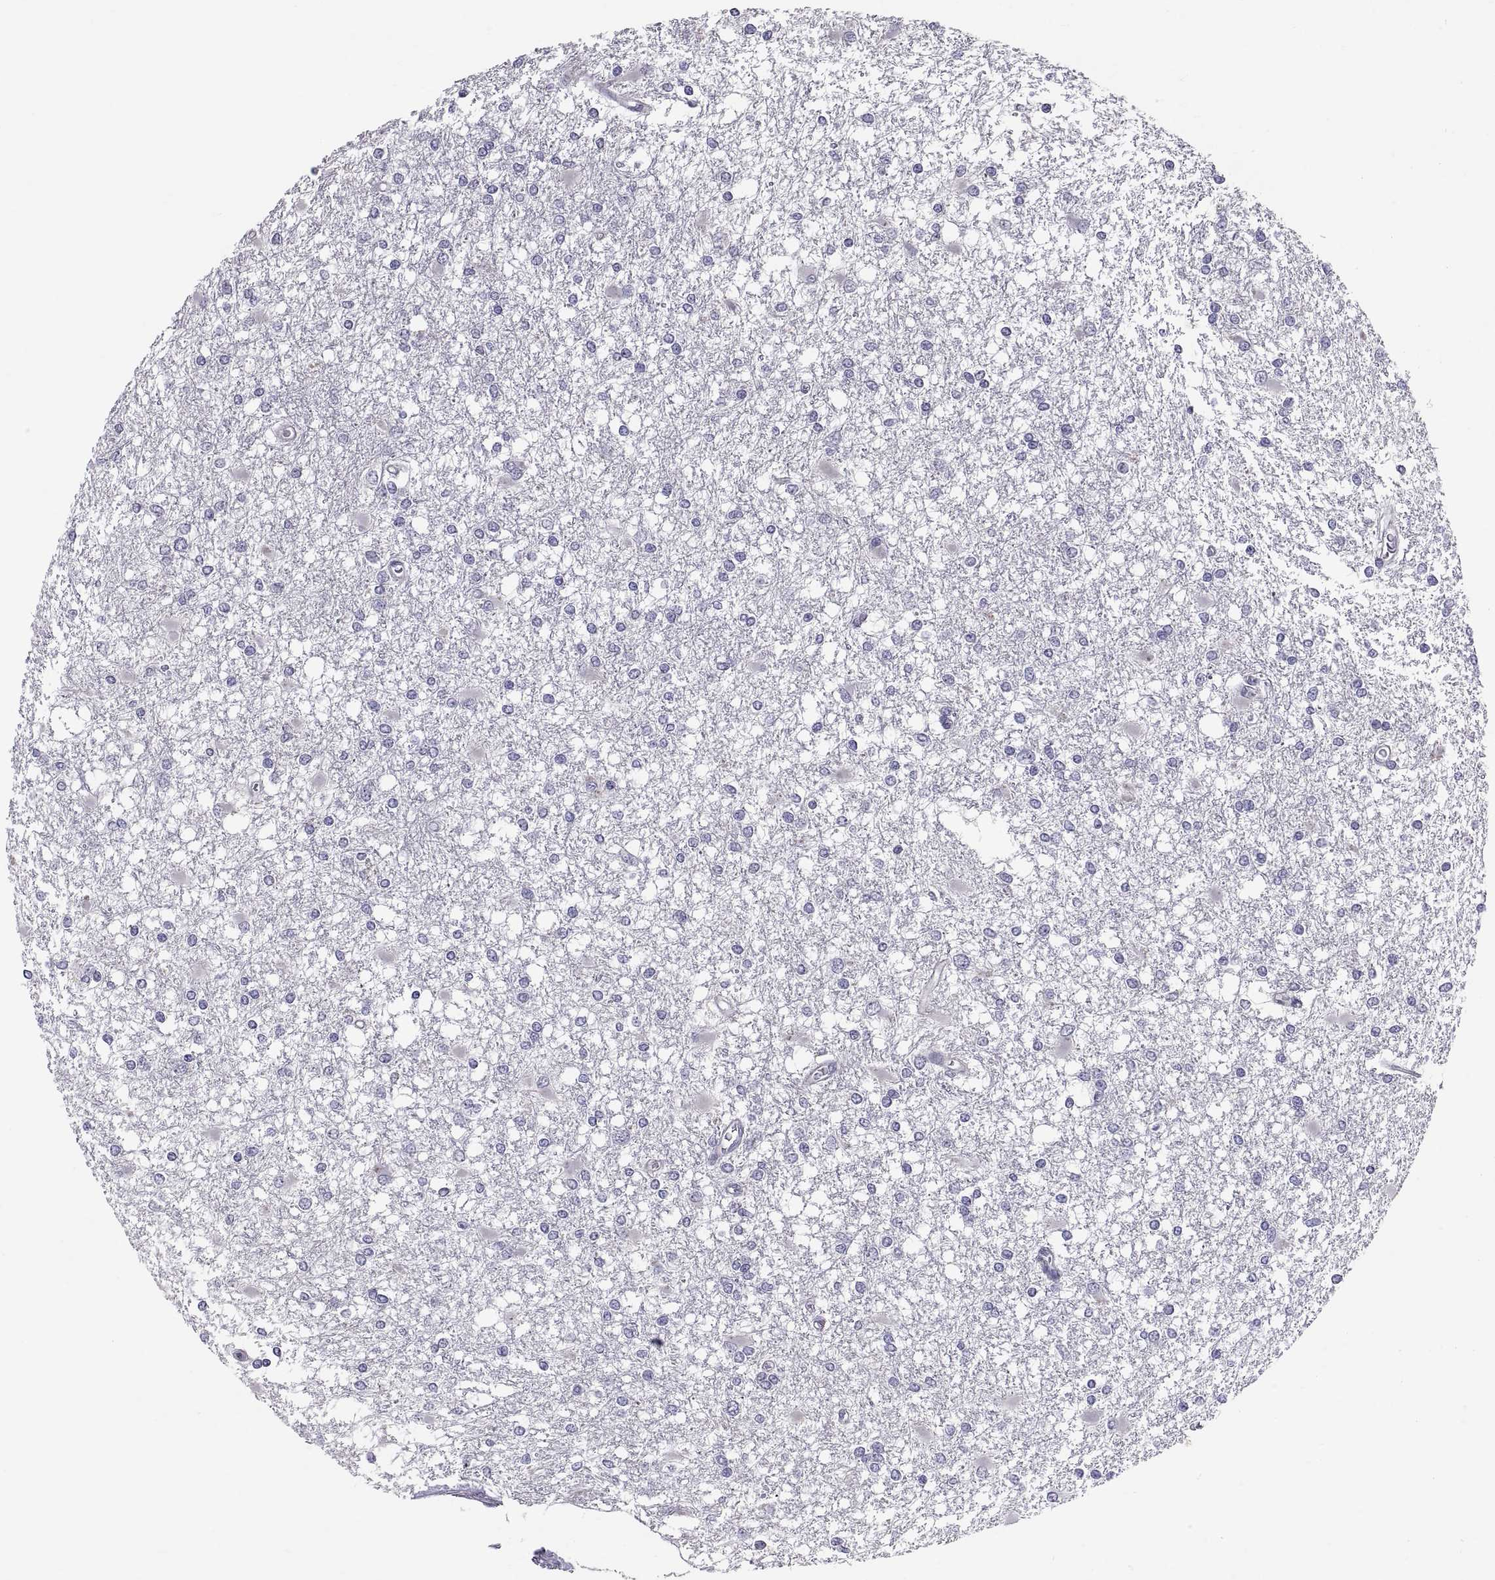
{"staining": {"intensity": "negative", "quantity": "none", "location": "none"}, "tissue": "glioma", "cell_type": "Tumor cells", "image_type": "cancer", "snomed": [{"axis": "morphology", "description": "Glioma, malignant, High grade"}, {"axis": "topography", "description": "Cerebral cortex"}], "caption": "Protein analysis of glioma demonstrates no significant staining in tumor cells. (DAB (3,3'-diaminobenzidine) IHC with hematoxylin counter stain).", "gene": "PKP1", "patient": {"sex": "male", "age": 79}}